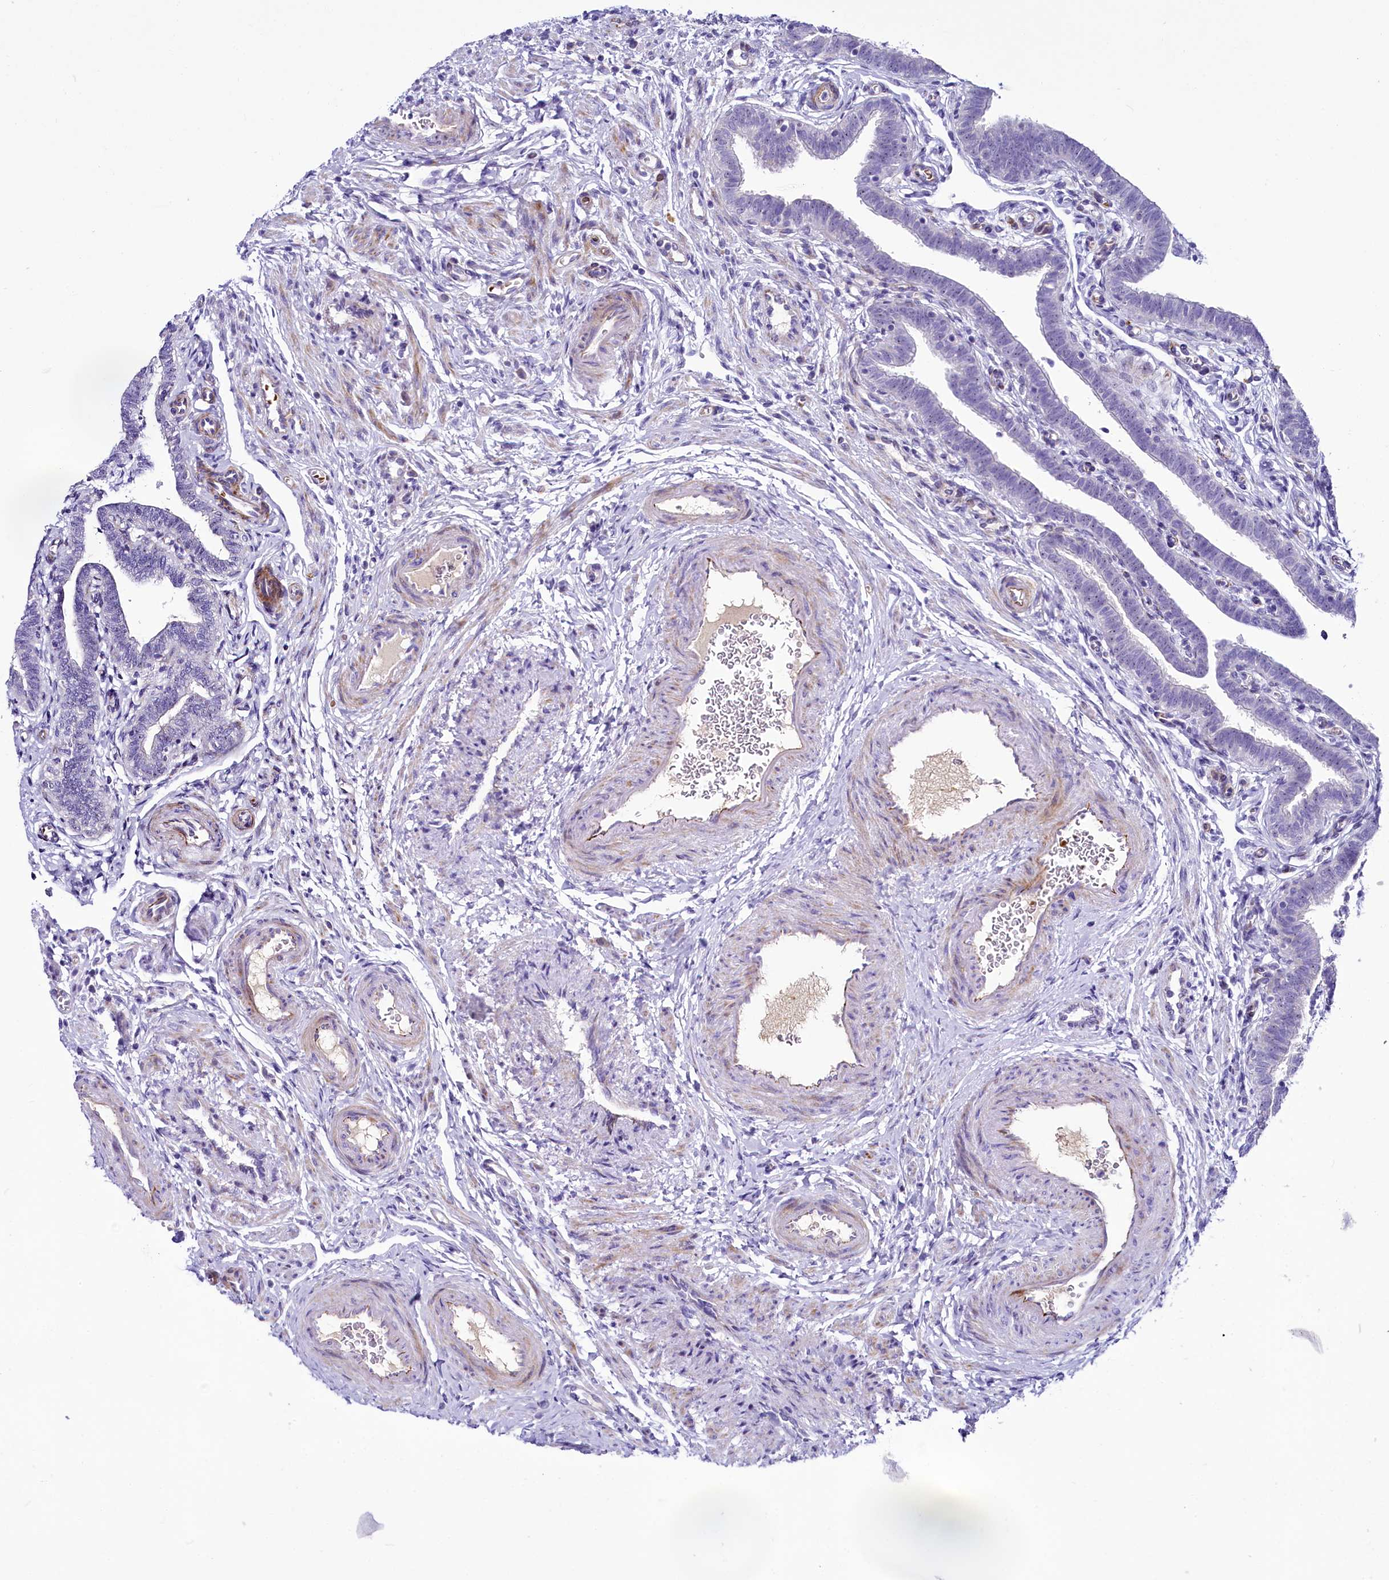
{"staining": {"intensity": "negative", "quantity": "none", "location": "none"}, "tissue": "fallopian tube", "cell_type": "Glandular cells", "image_type": "normal", "snomed": [{"axis": "morphology", "description": "Normal tissue, NOS"}, {"axis": "topography", "description": "Fallopian tube"}], "caption": "IHC image of benign fallopian tube: human fallopian tube stained with DAB displays no significant protein expression in glandular cells. (Brightfield microscopy of DAB immunohistochemistry (IHC) at high magnification).", "gene": "SH3TC2", "patient": {"sex": "female", "age": 36}}